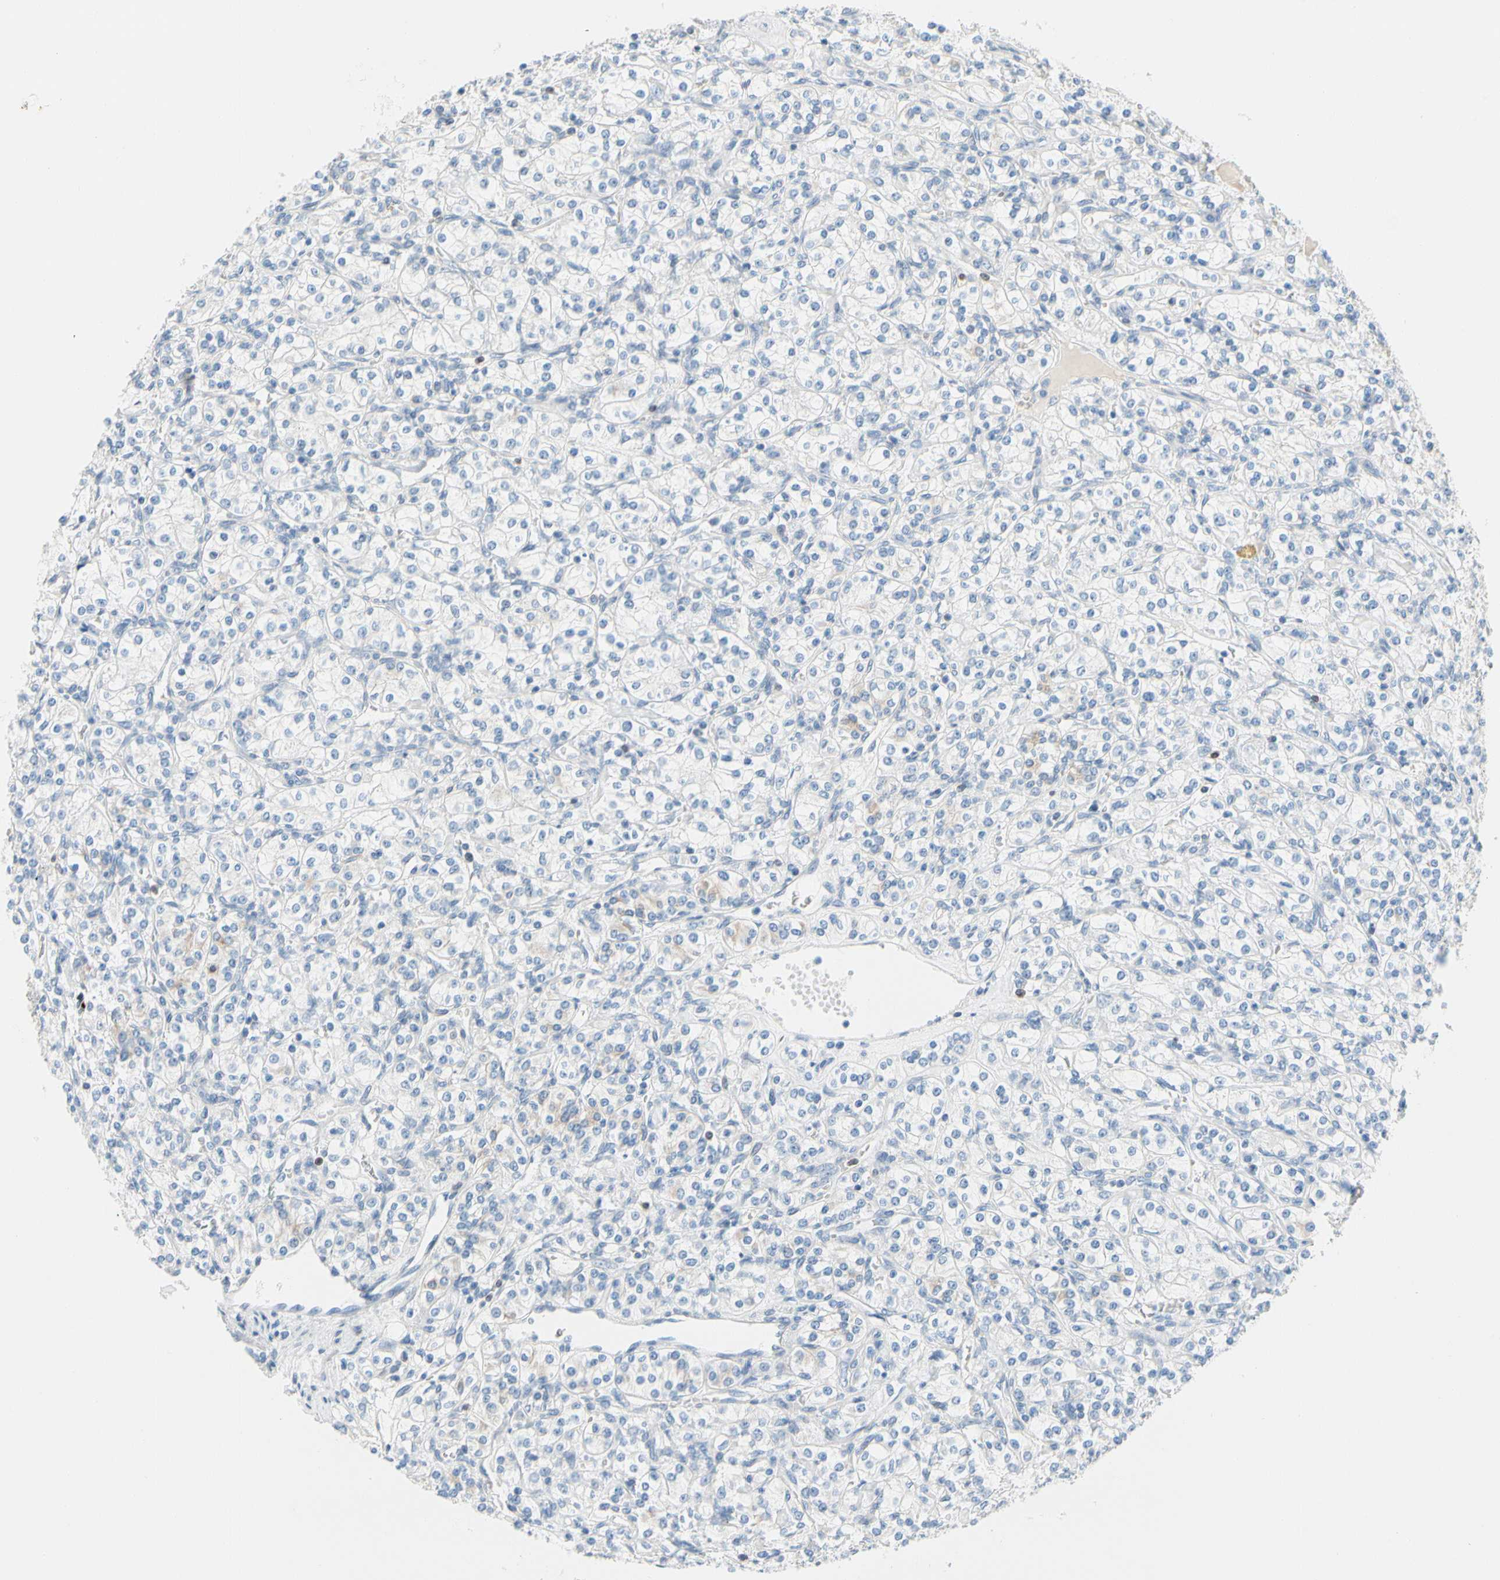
{"staining": {"intensity": "negative", "quantity": "none", "location": "none"}, "tissue": "renal cancer", "cell_type": "Tumor cells", "image_type": "cancer", "snomed": [{"axis": "morphology", "description": "Adenocarcinoma, NOS"}, {"axis": "topography", "description": "Kidney"}], "caption": "Tumor cells show no significant positivity in adenocarcinoma (renal). (DAB (3,3'-diaminobenzidine) immunohistochemistry with hematoxylin counter stain).", "gene": "ZNF132", "patient": {"sex": "male", "age": 77}}